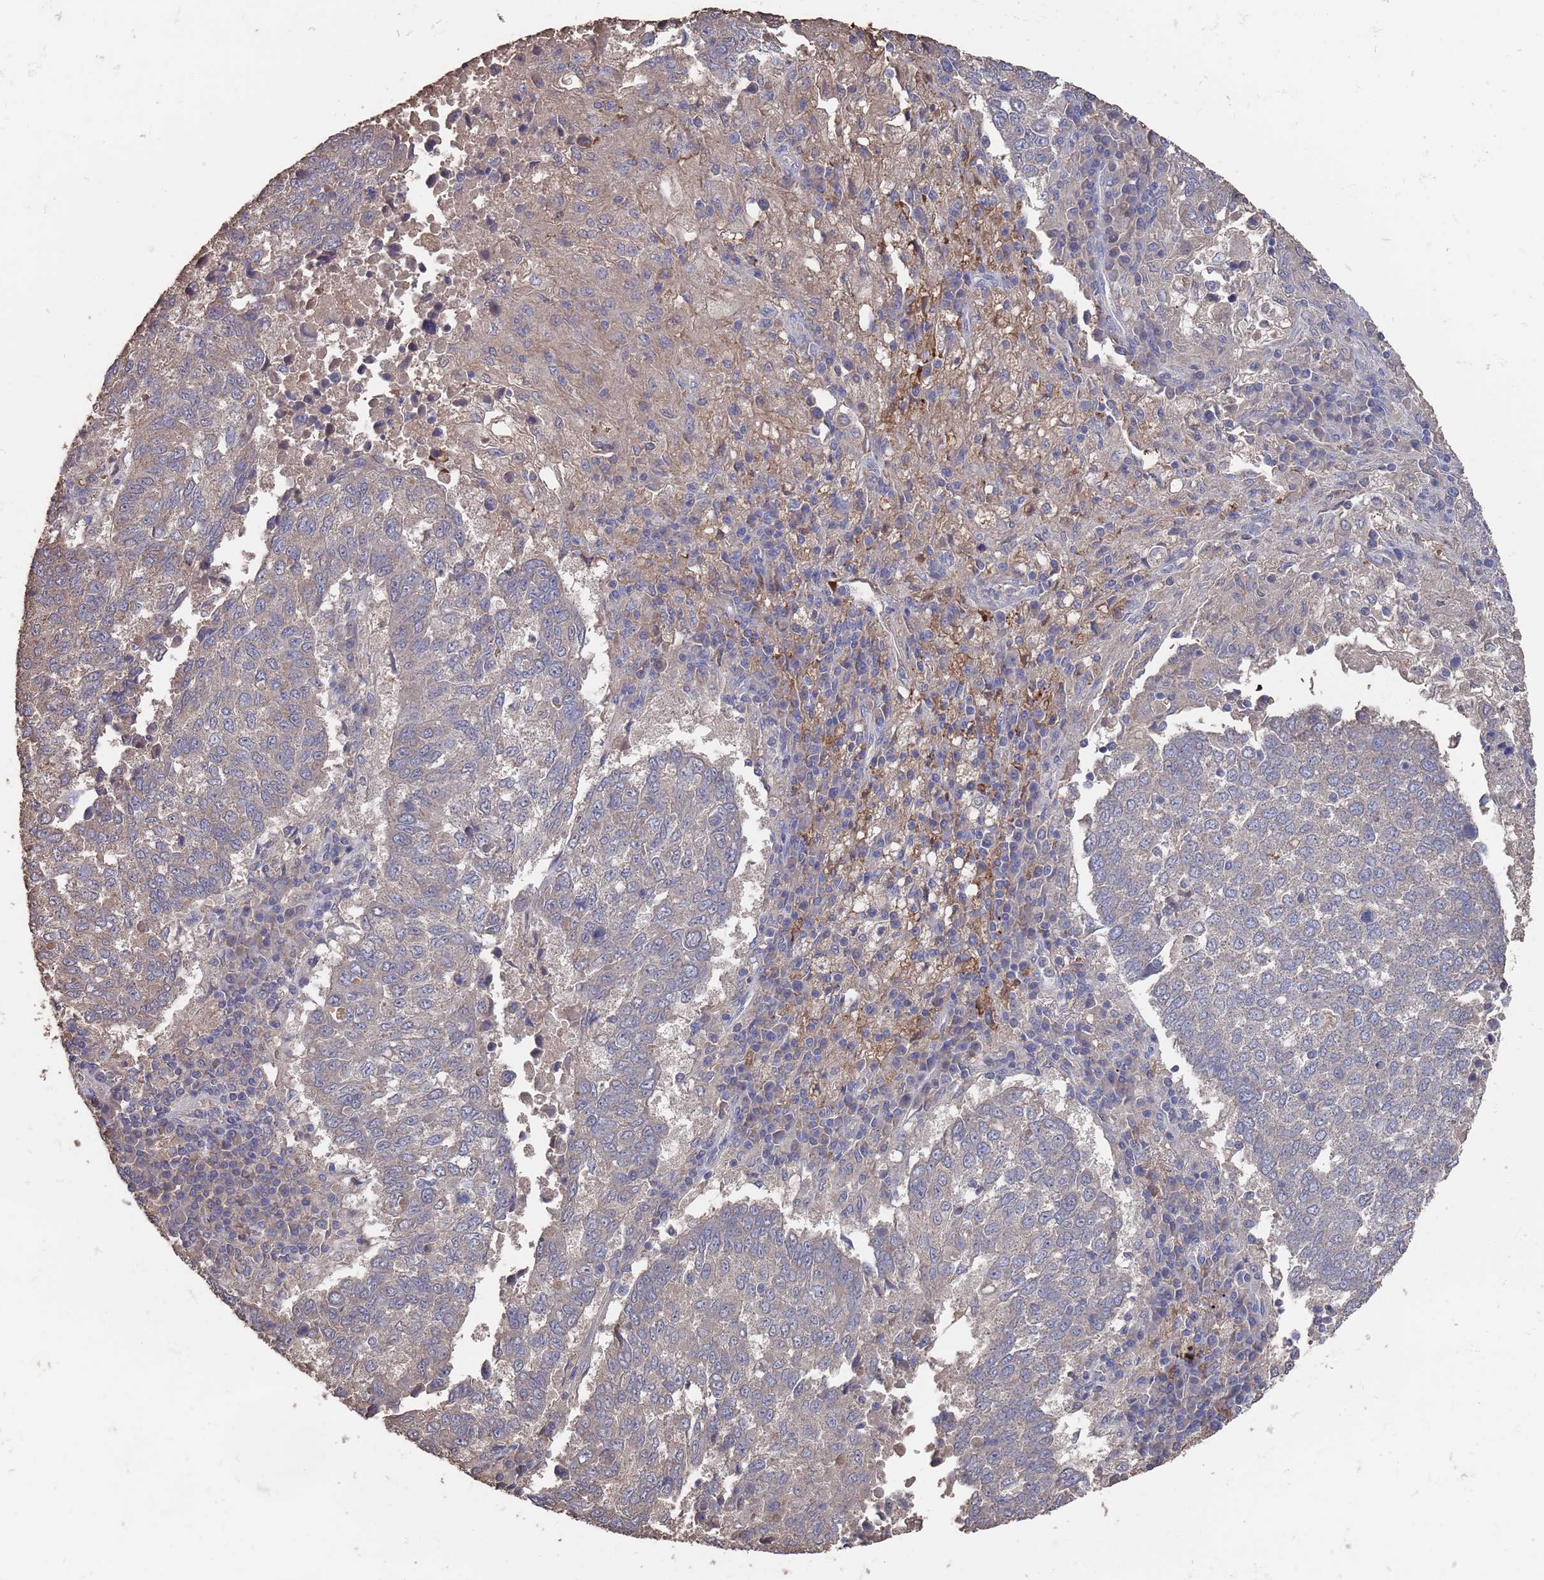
{"staining": {"intensity": "weak", "quantity": "<25%", "location": "cytoplasmic/membranous"}, "tissue": "lung cancer", "cell_type": "Tumor cells", "image_type": "cancer", "snomed": [{"axis": "morphology", "description": "Squamous cell carcinoma, NOS"}, {"axis": "topography", "description": "Lung"}], "caption": "Lung cancer was stained to show a protein in brown. There is no significant positivity in tumor cells. (Brightfield microscopy of DAB IHC at high magnification).", "gene": "BTBD18", "patient": {"sex": "male", "age": 73}}